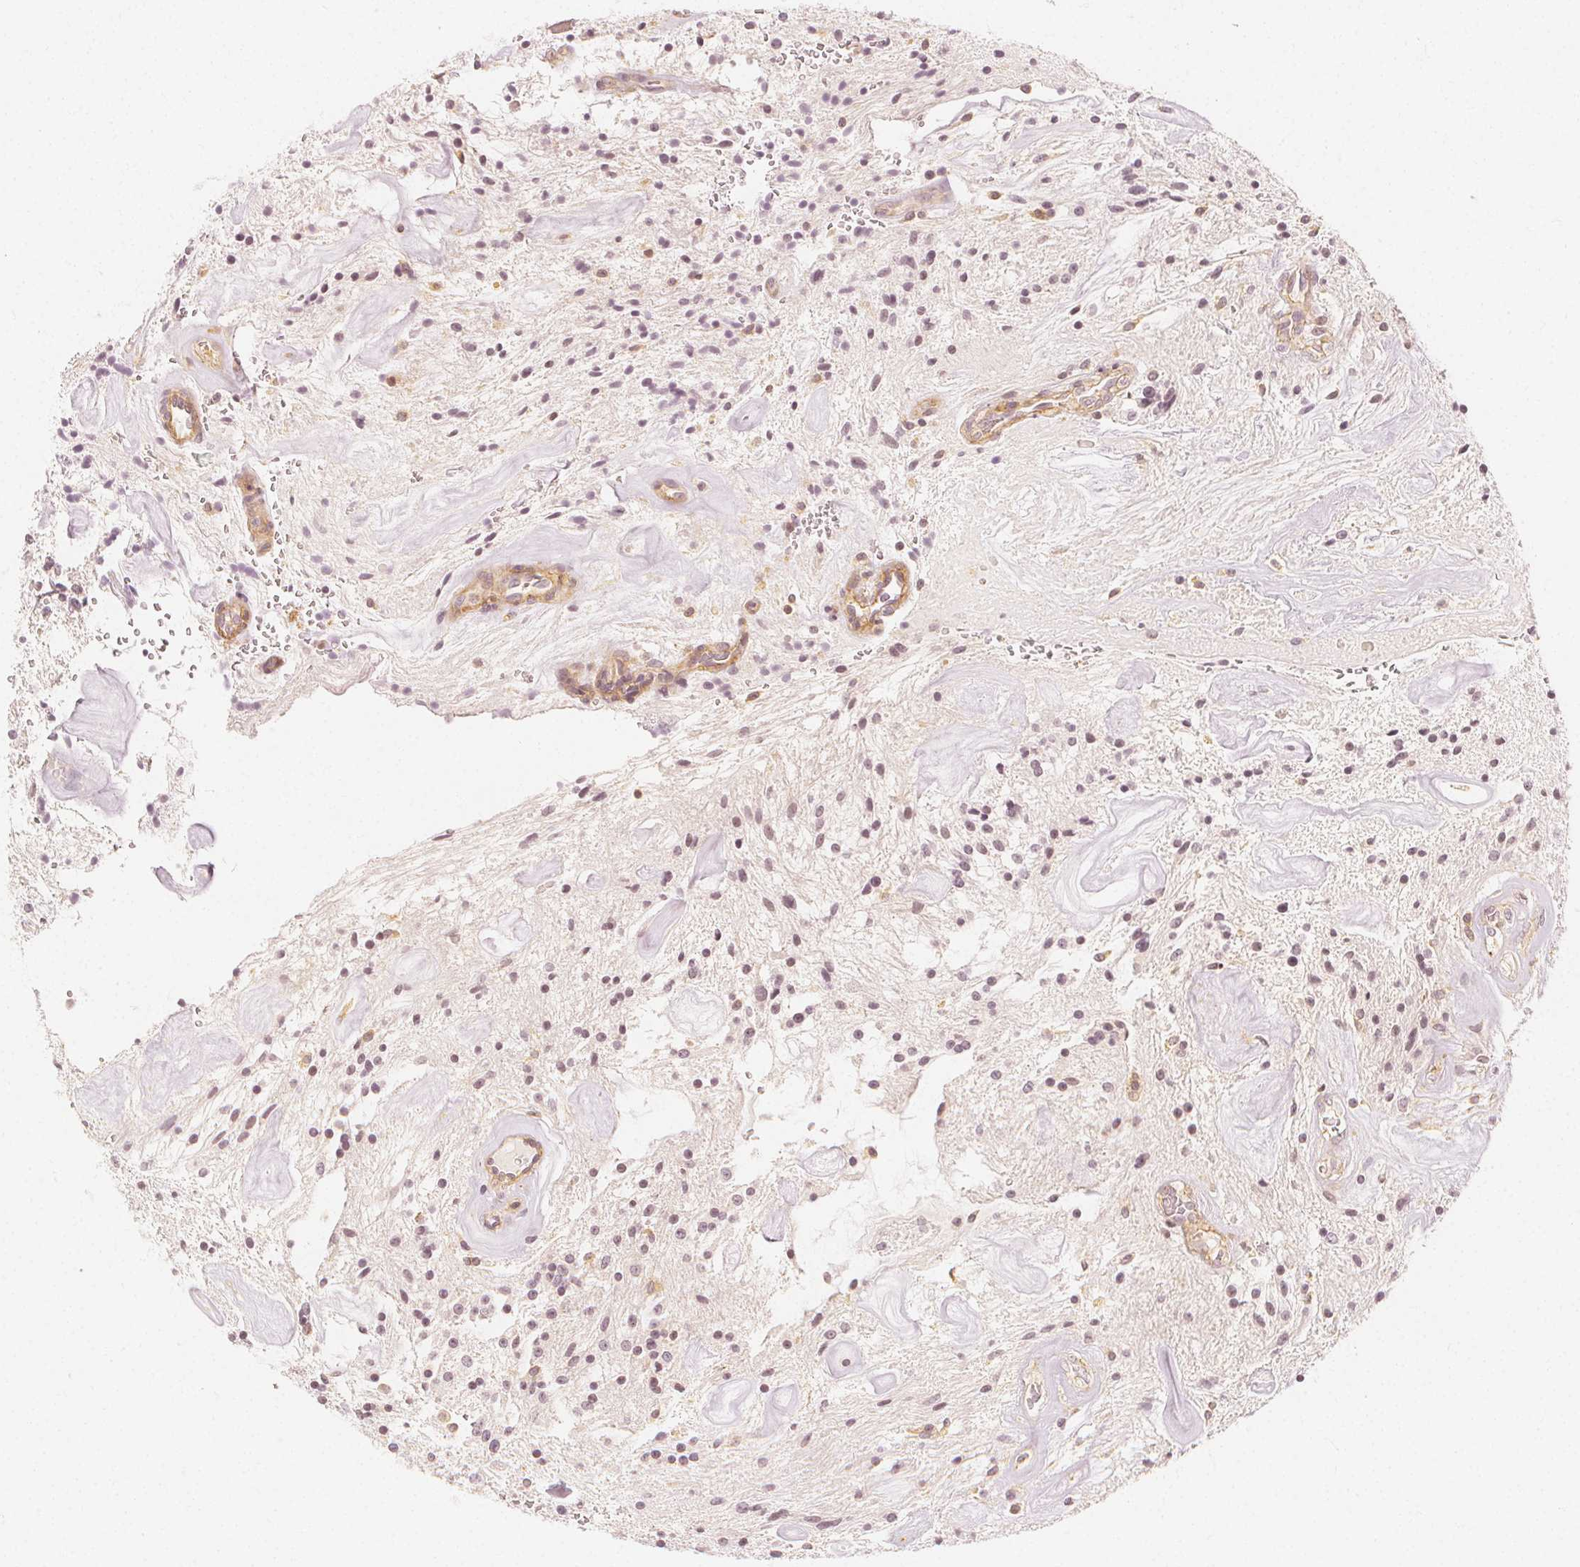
{"staining": {"intensity": "weak", "quantity": "<25%", "location": "nuclear"}, "tissue": "glioma", "cell_type": "Tumor cells", "image_type": "cancer", "snomed": [{"axis": "morphology", "description": "Glioma, malignant, Low grade"}, {"axis": "topography", "description": "Cerebellum"}], "caption": "This is a micrograph of IHC staining of glioma, which shows no staining in tumor cells.", "gene": "ARHGAP26", "patient": {"sex": "female", "age": 14}}